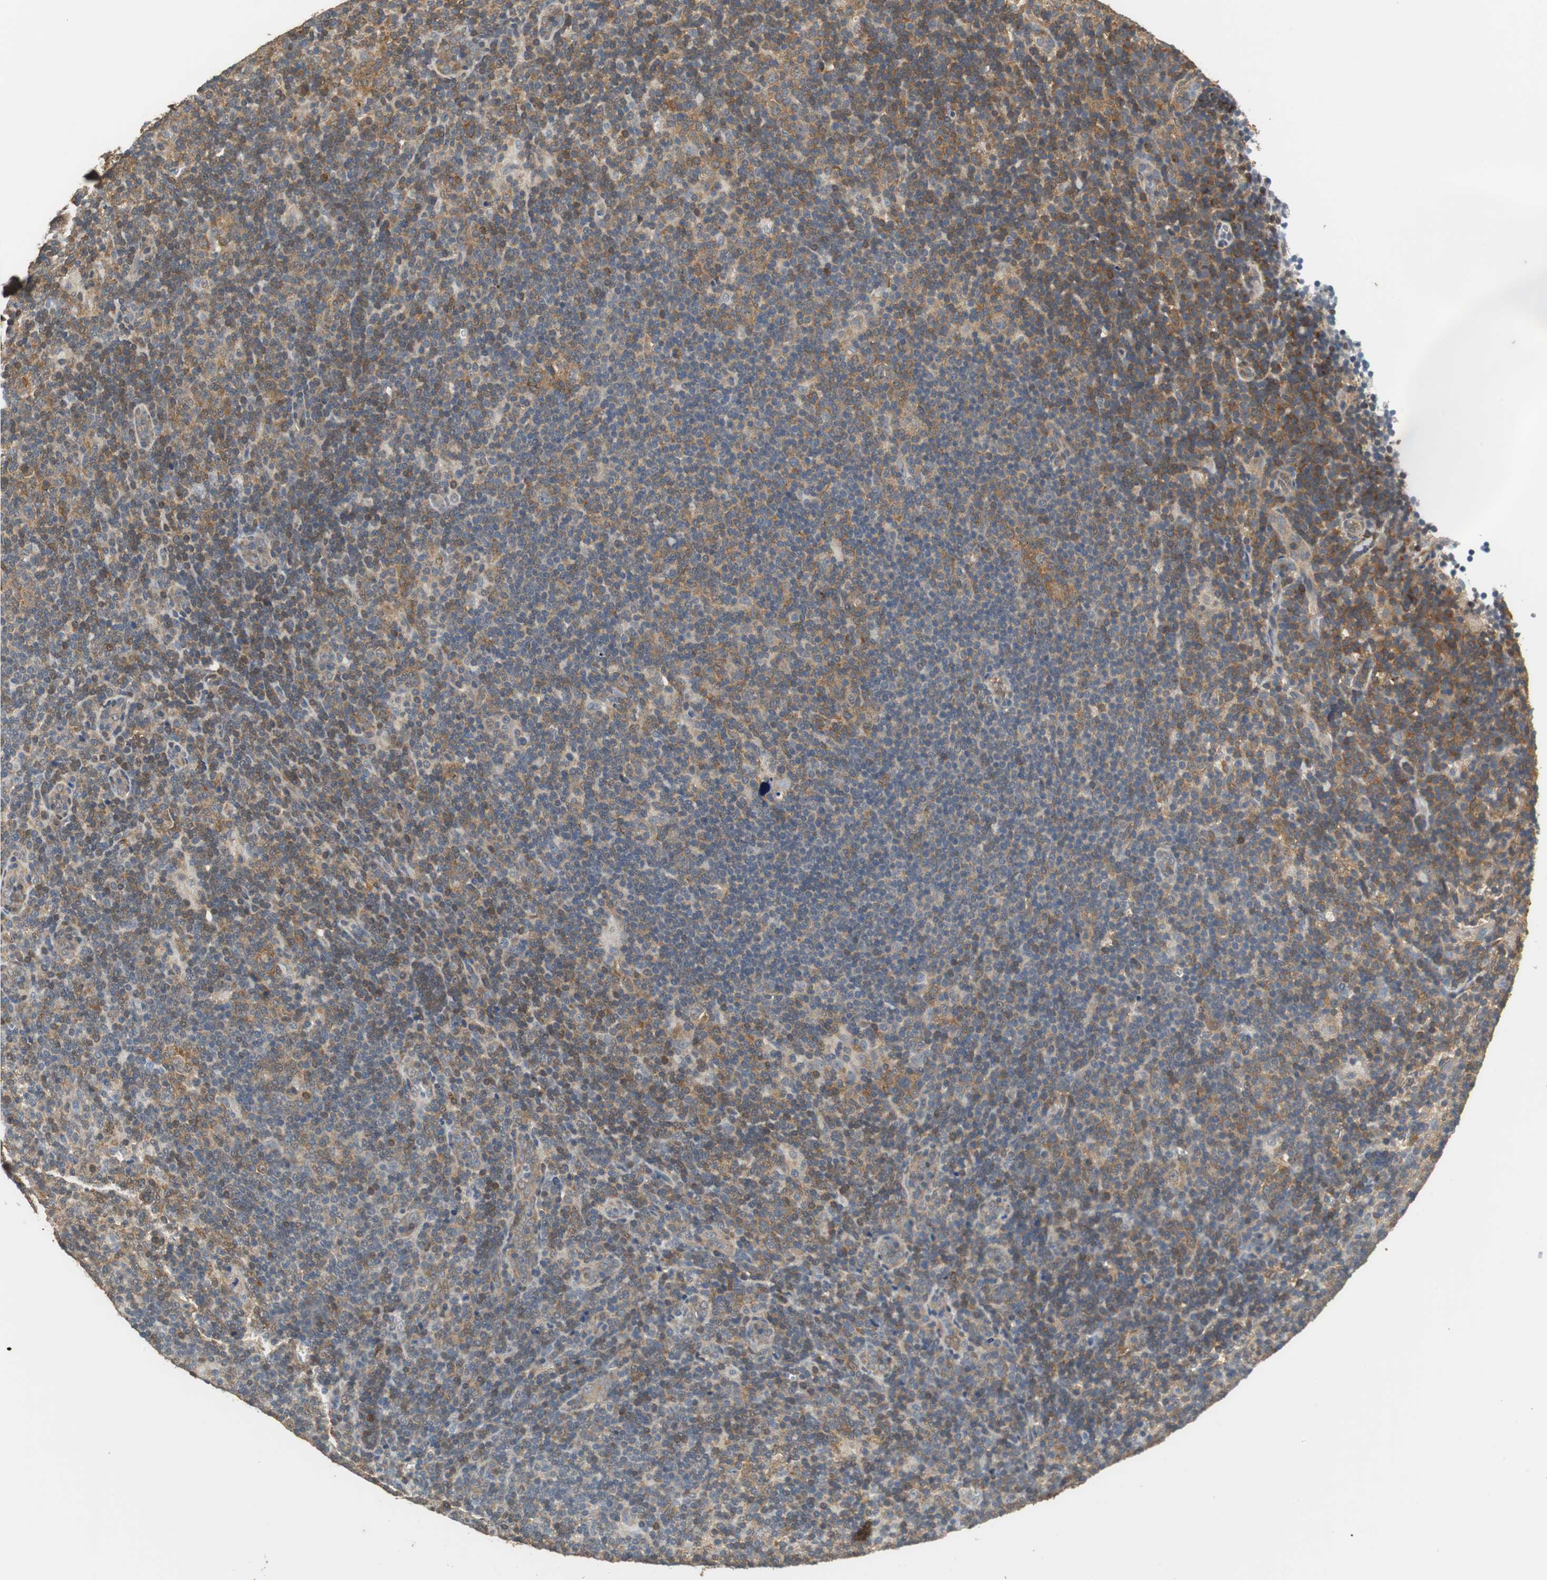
{"staining": {"intensity": "moderate", "quantity": ">75%", "location": "cytoplasmic/membranous"}, "tissue": "lymphoma", "cell_type": "Tumor cells", "image_type": "cancer", "snomed": [{"axis": "morphology", "description": "Hodgkin's disease, NOS"}, {"axis": "topography", "description": "Lymph node"}], "caption": "Approximately >75% of tumor cells in lymphoma demonstrate moderate cytoplasmic/membranous protein expression as visualized by brown immunohistochemical staining.", "gene": "UBQLN2", "patient": {"sex": "female", "age": 57}}